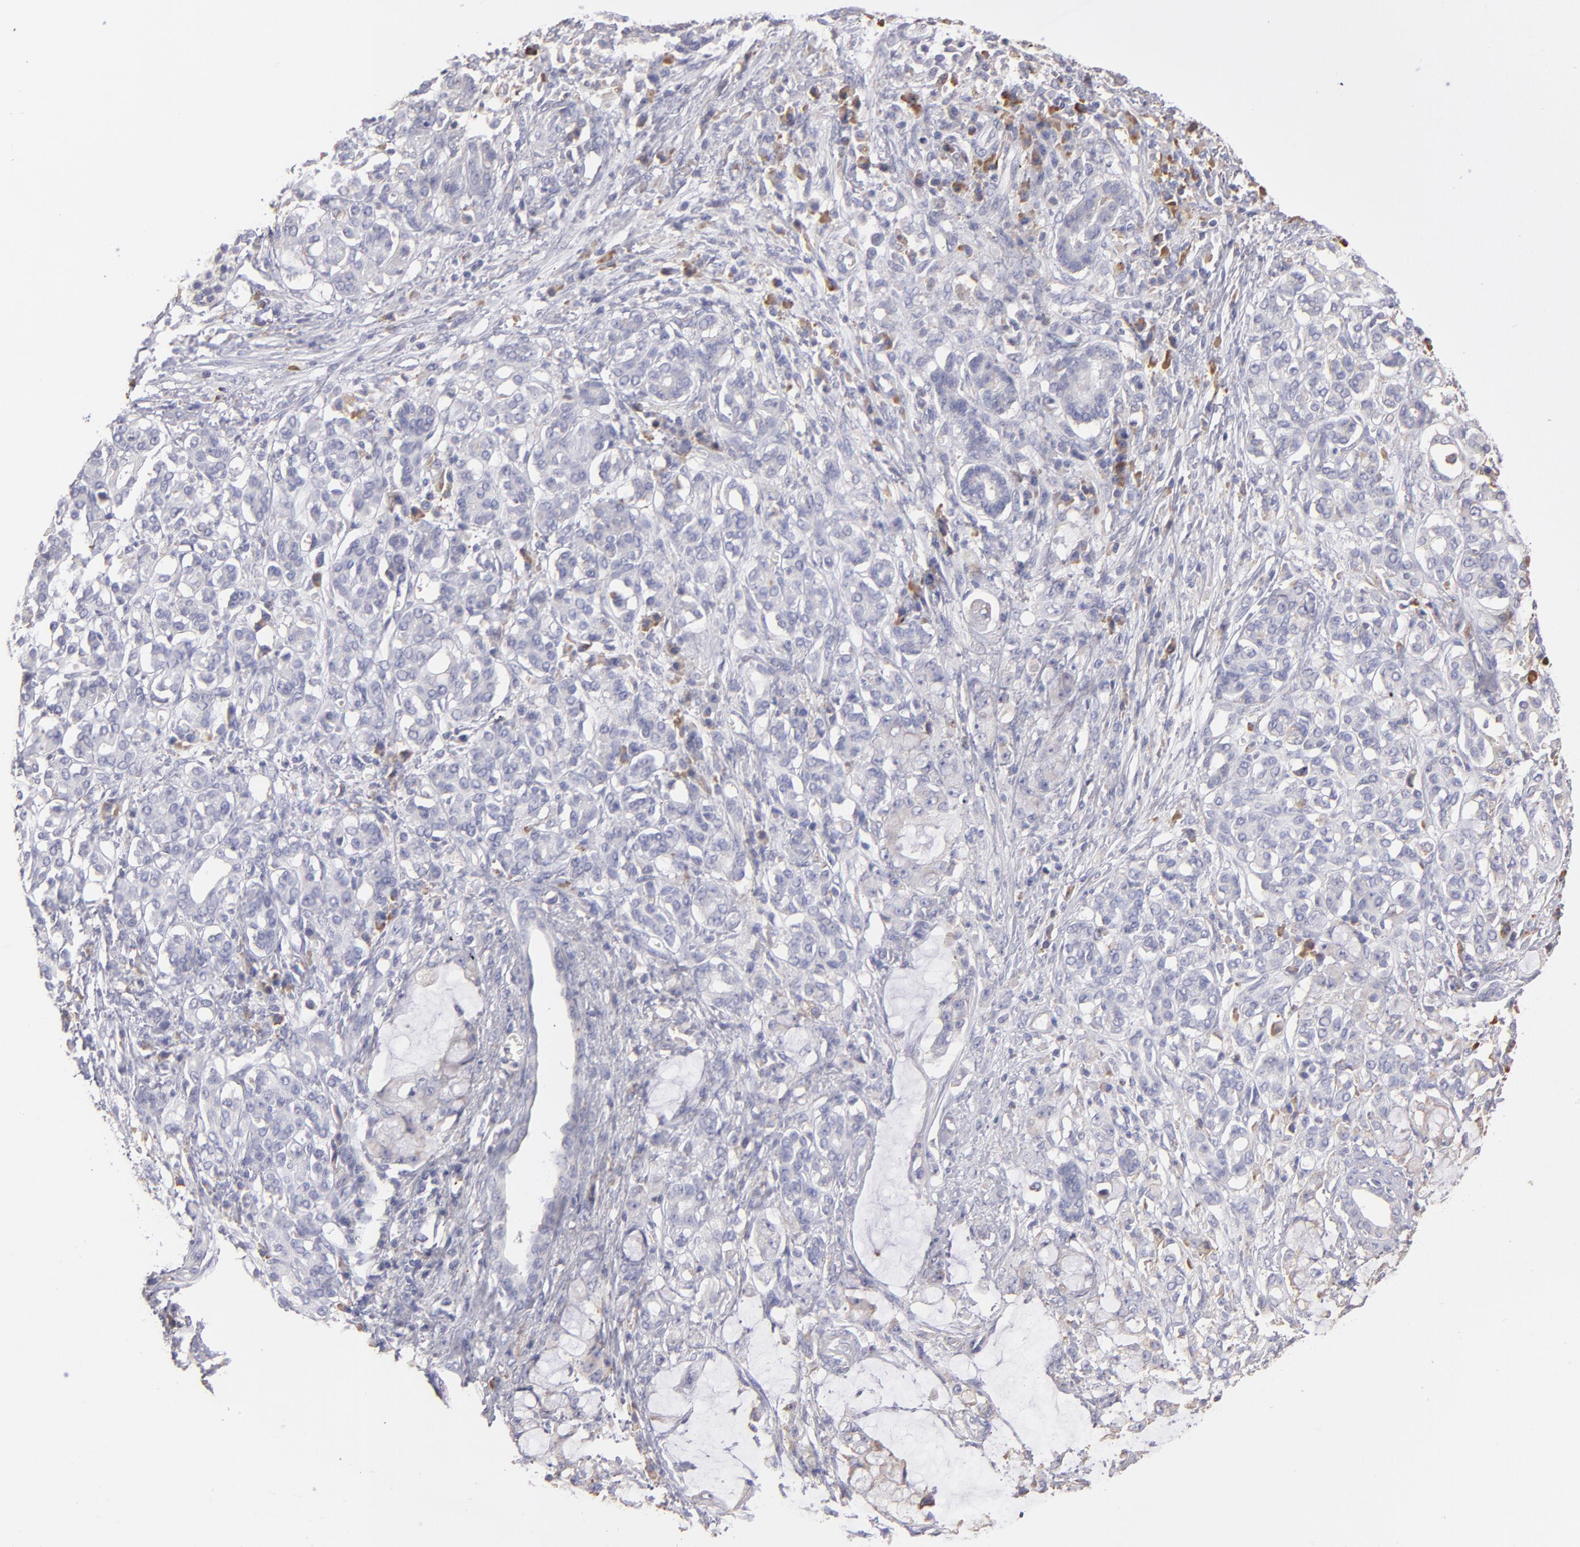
{"staining": {"intensity": "negative", "quantity": "none", "location": "none"}, "tissue": "pancreatic cancer", "cell_type": "Tumor cells", "image_type": "cancer", "snomed": [{"axis": "morphology", "description": "Adenocarcinoma, NOS"}, {"axis": "topography", "description": "Pancreas"}], "caption": "There is no significant positivity in tumor cells of pancreatic cancer (adenocarcinoma).", "gene": "CALR", "patient": {"sex": "female", "age": 73}}